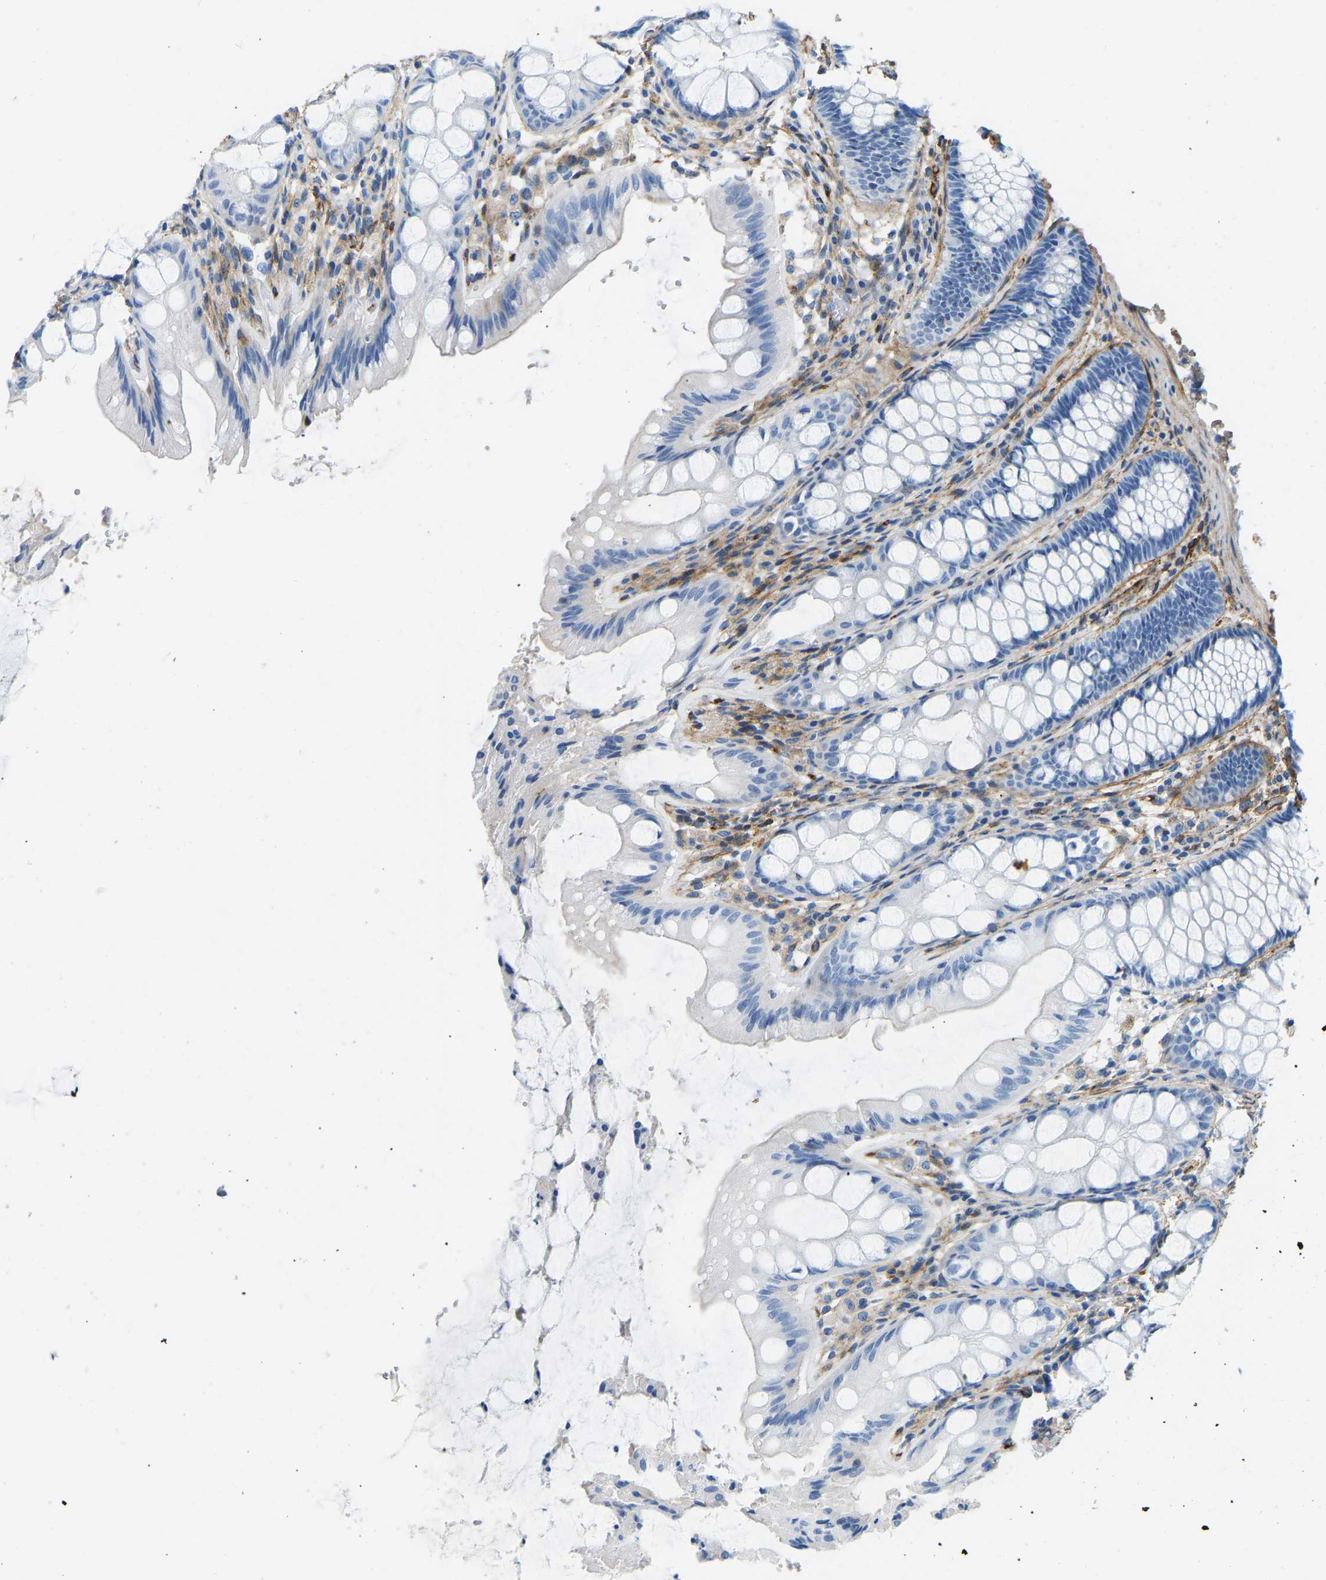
{"staining": {"intensity": "strong", "quantity": ">75%", "location": "cytoplasmic/membranous"}, "tissue": "colon", "cell_type": "Endothelial cells", "image_type": "normal", "snomed": [{"axis": "morphology", "description": "Normal tissue, NOS"}, {"axis": "topography", "description": "Colon"}], "caption": "There is high levels of strong cytoplasmic/membranous expression in endothelial cells of unremarkable colon, as demonstrated by immunohistochemical staining (brown color).", "gene": "COL15A1", "patient": {"sex": "female", "age": 80}}